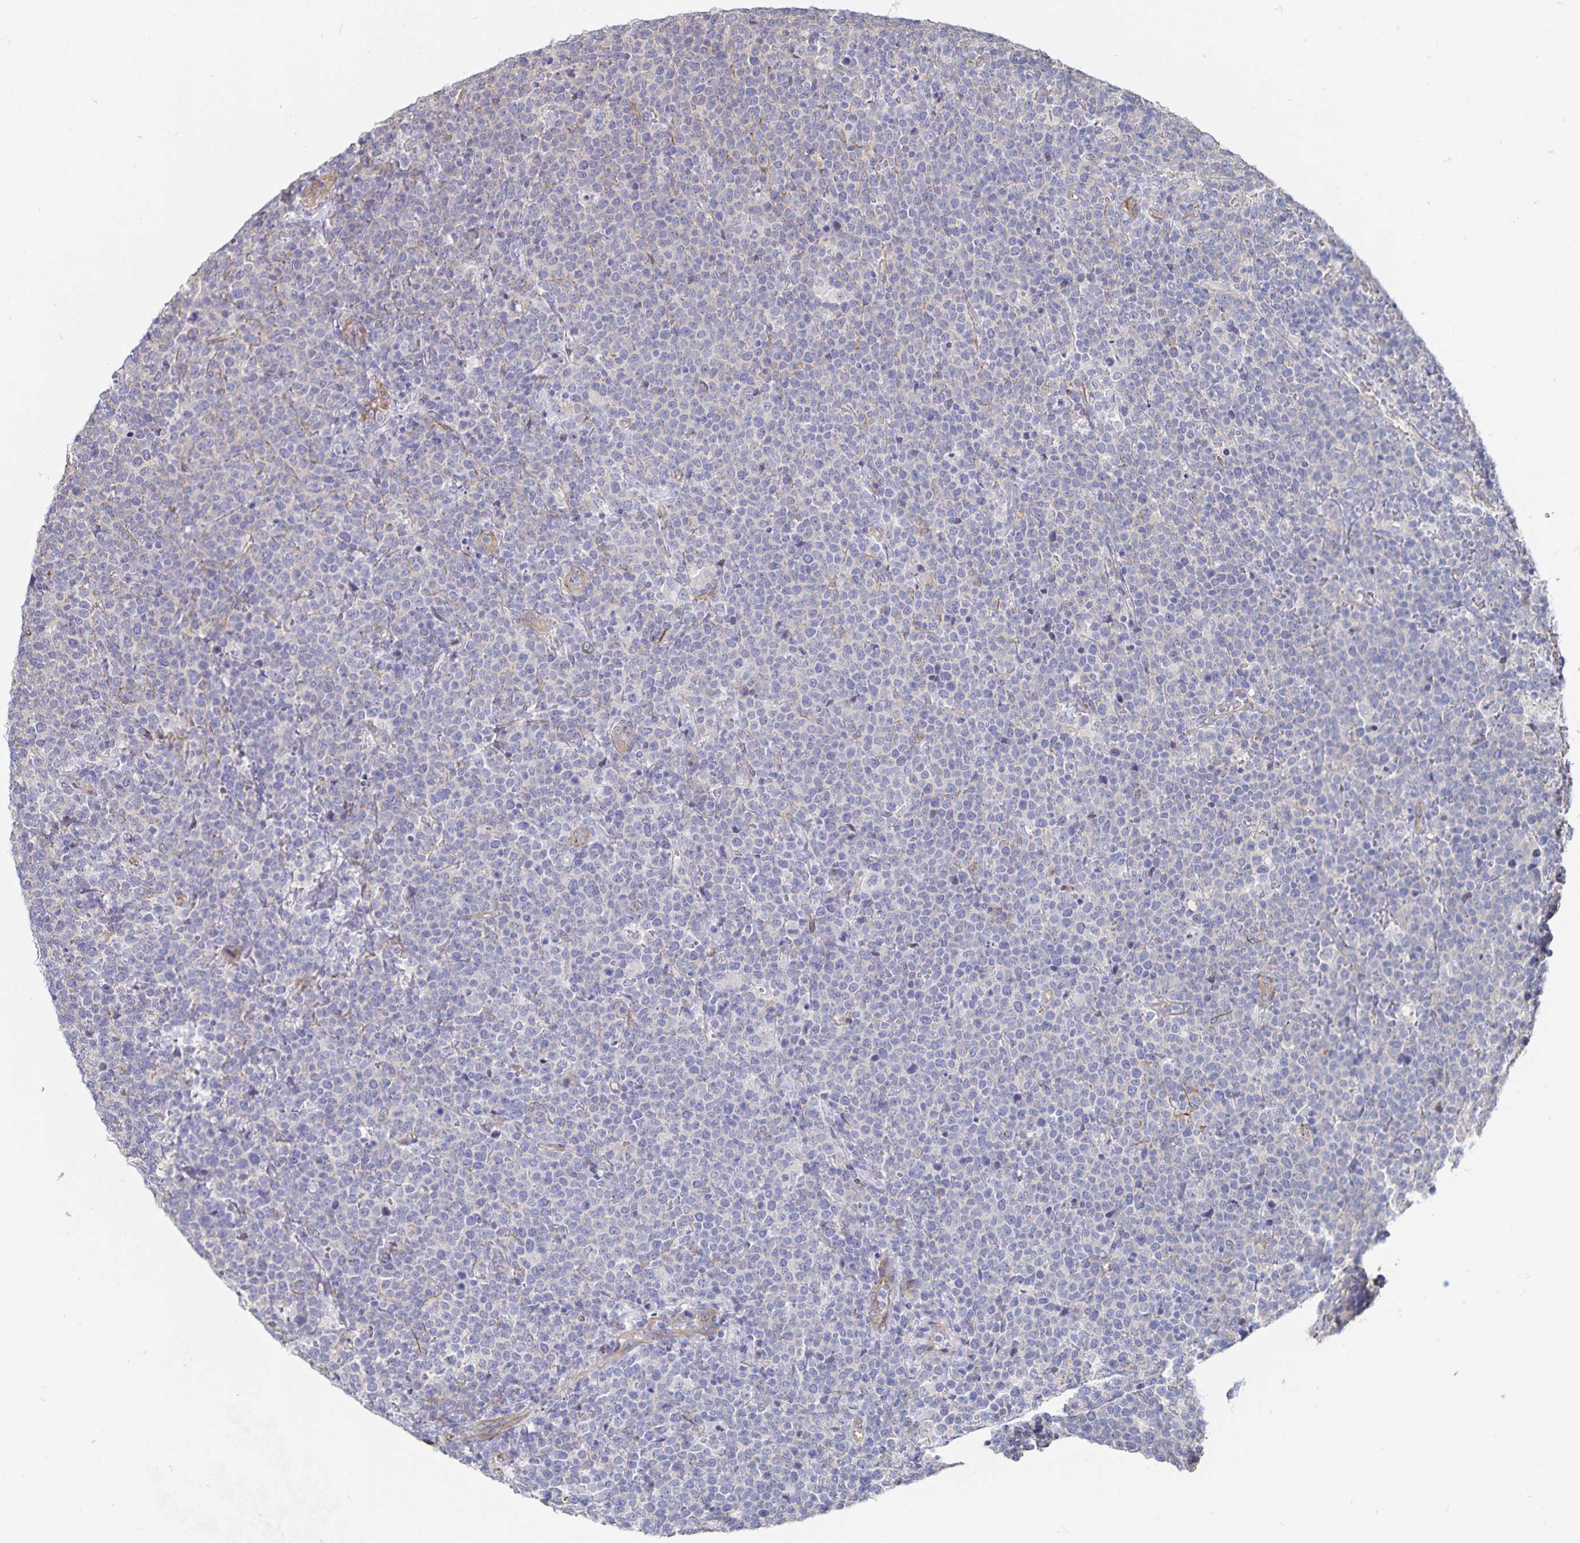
{"staining": {"intensity": "negative", "quantity": "none", "location": "none"}, "tissue": "lymphoma", "cell_type": "Tumor cells", "image_type": "cancer", "snomed": [{"axis": "morphology", "description": "Malignant lymphoma, non-Hodgkin's type, High grade"}, {"axis": "topography", "description": "Lymph node"}], "caption": "Tumor cells are negative for protein expression in human lymphoma. (DAB (3,3'-diaminobenzidine) immunohistochemistry (IHC) visualized using brightfield microscopy, high magnification).", "gene": "SSTR1", "patient": {"sex": "male", "age": 61}}